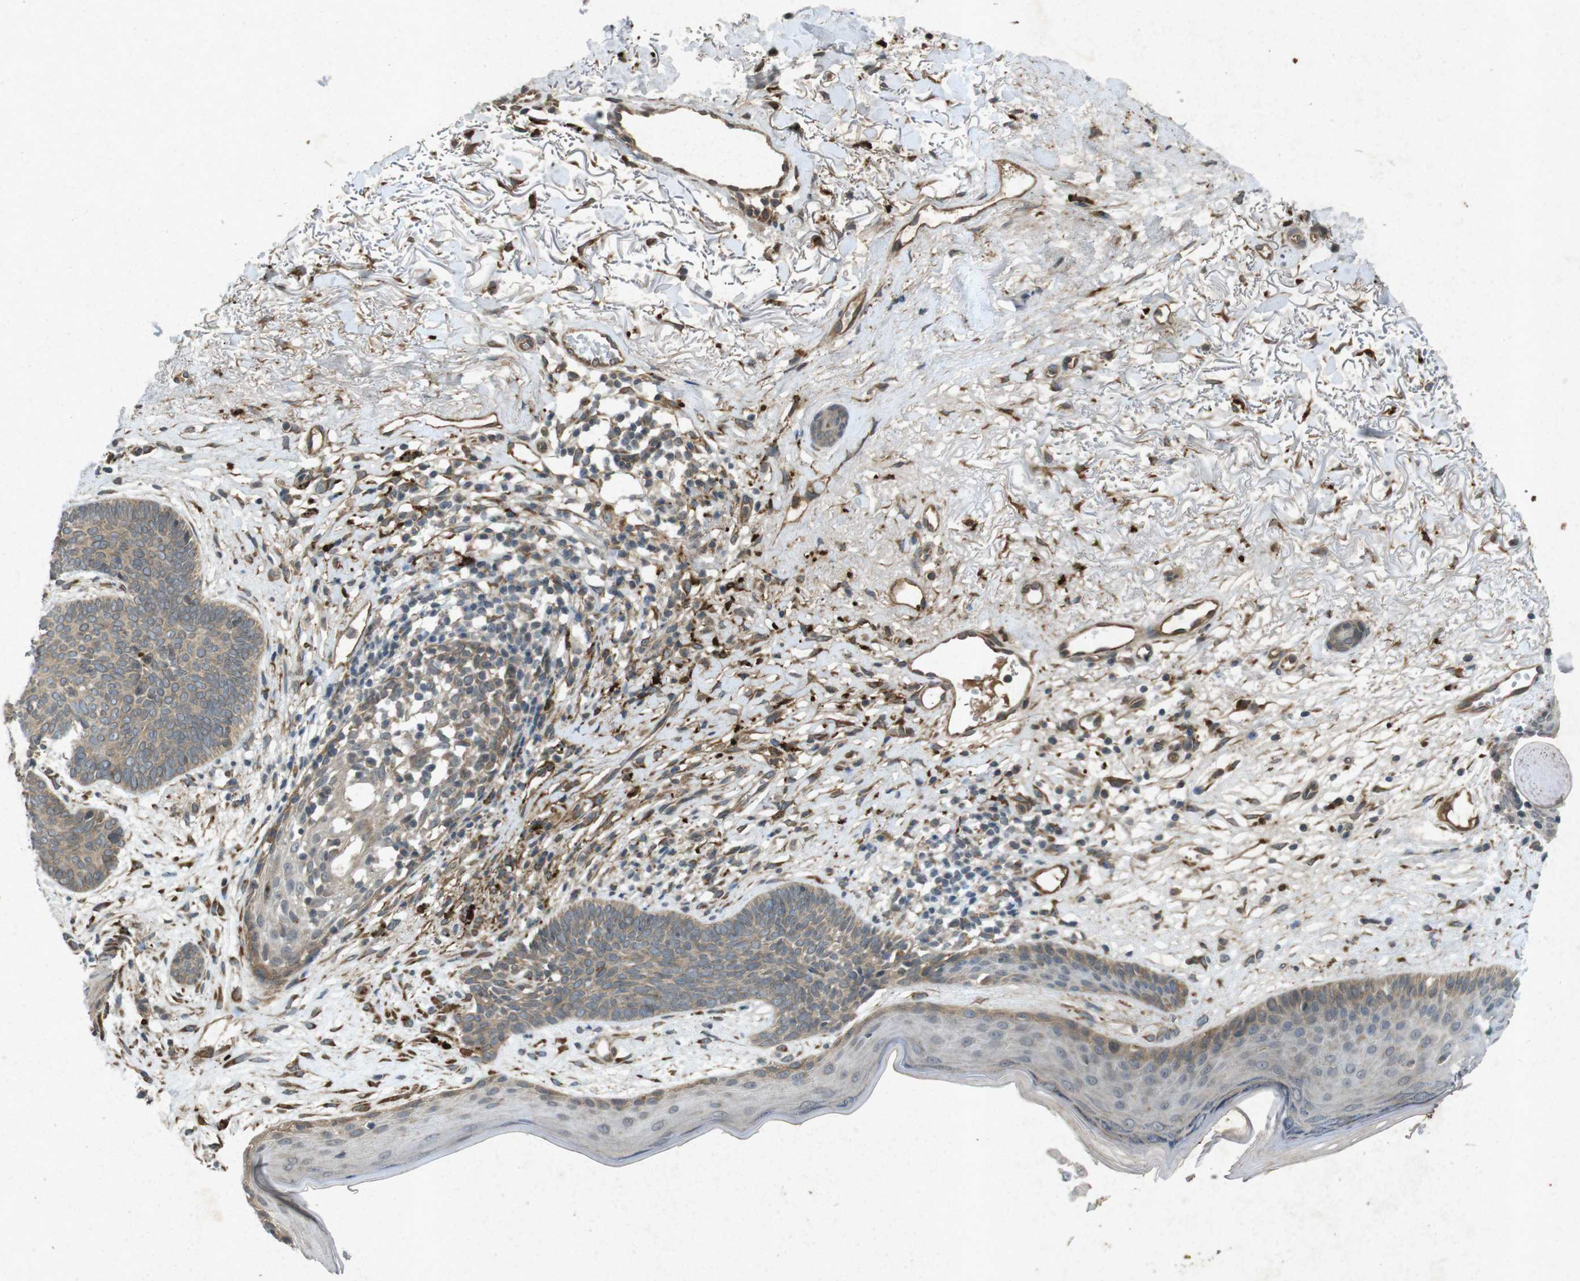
{"staining": {"intensity": "weak", "quantity": ">75%", "location": "cytoplasmic/membranous"}, "tissue": "skin cancer", "cell_type": "Tumor cells", "image_type": "cancer", "snomed": [{"axis": "morphology", "description": "Normal tissue, NOS"}, {"axis": "morphology", "description": "Basal cell carcinoma"}, {"axis": "topography", "description": "Skin"}], "caption": "Protein staining by immunohistochemistry (IHC) demonstrates weak cytoplasmic/membranous positivity in about >75% of tumor cells in skin basal cell carcinoma.", "gene": "FLCN", "patient": {"sex": "female", "age": 70}}